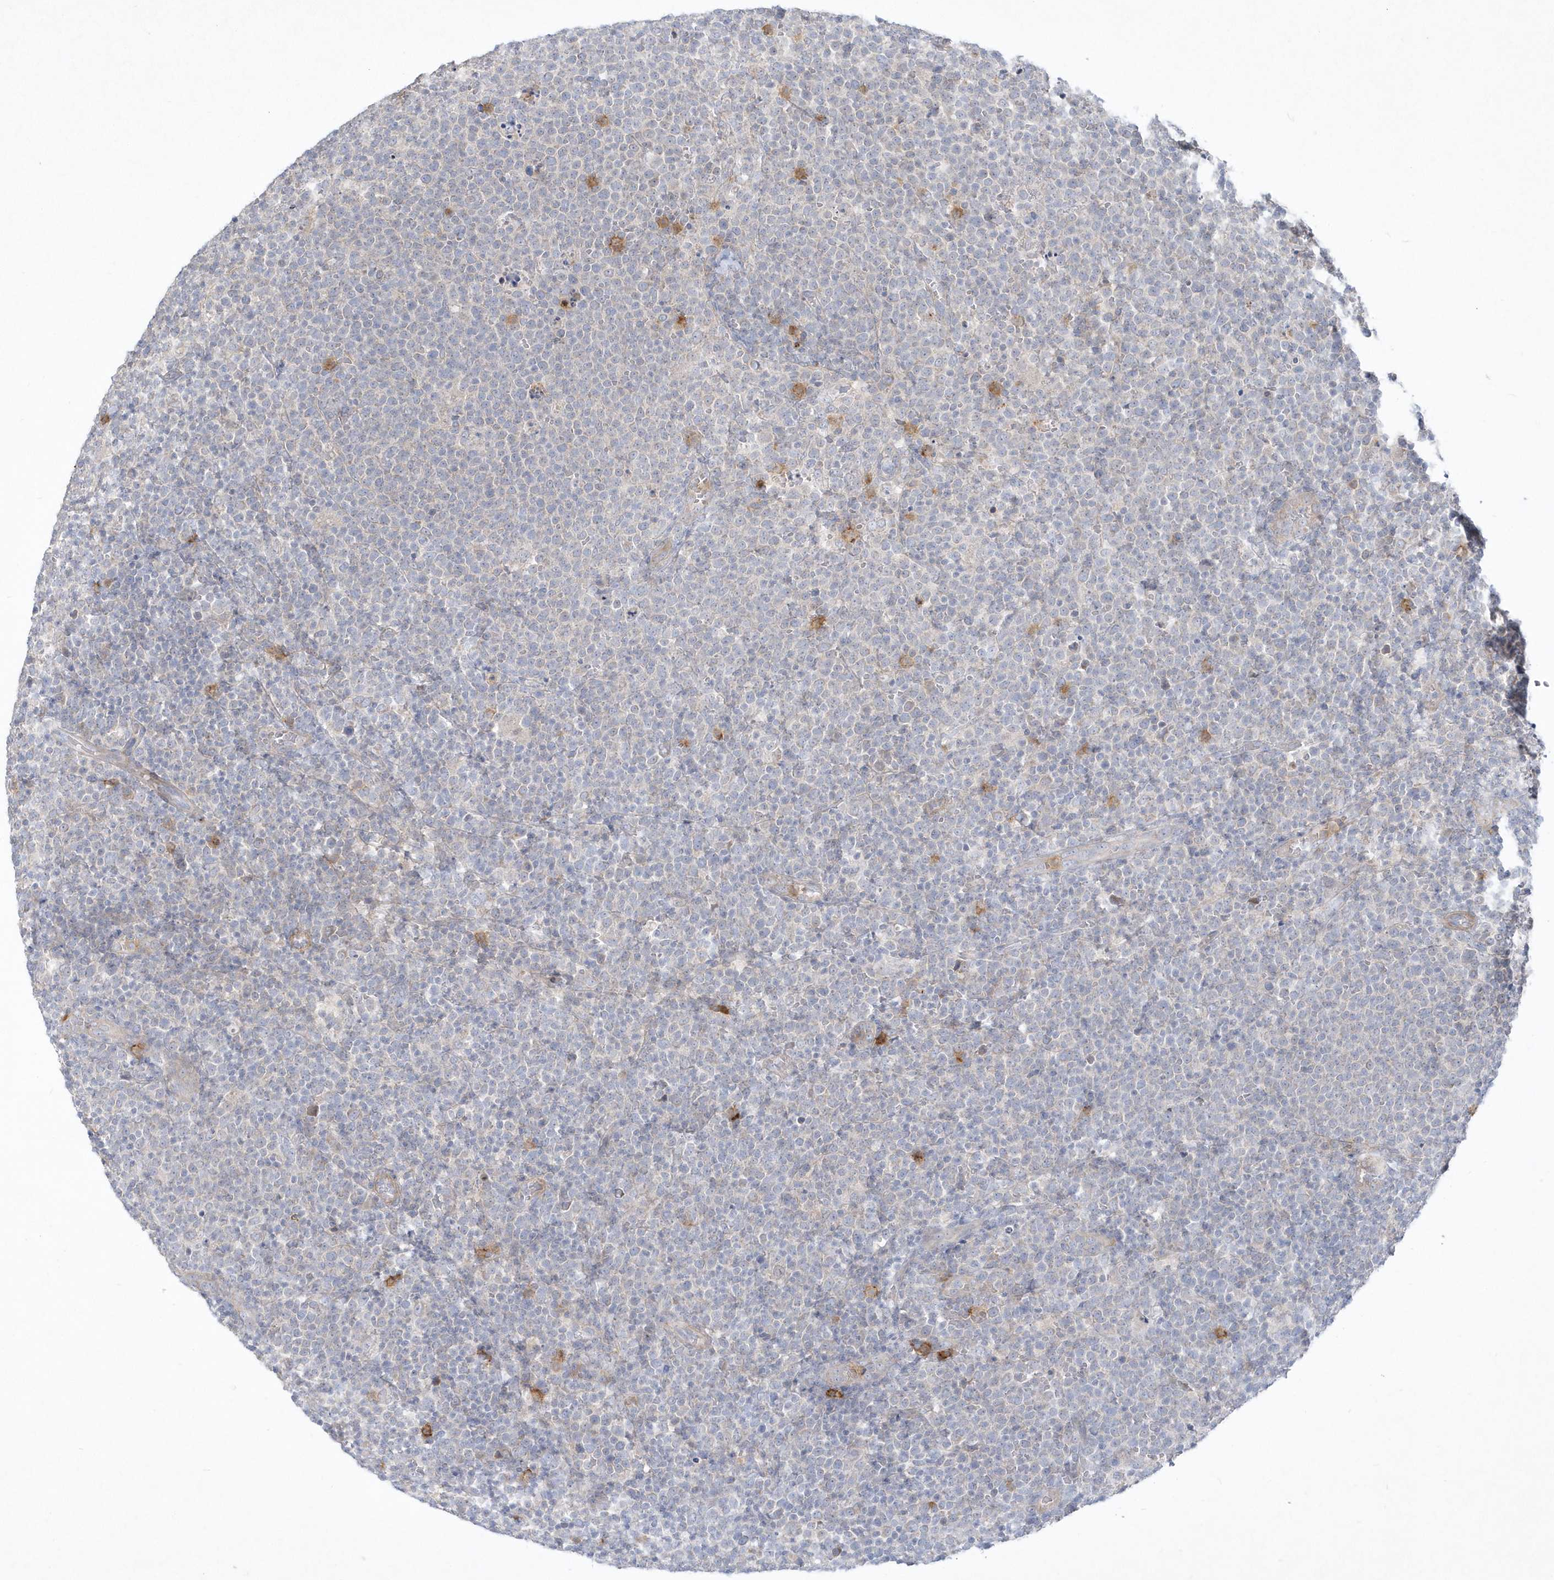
{"staining": {"intensity": "negative", "quantity": "none", "location": "none"}, "tissue": "lymphoma", "cell_type": "Tumor cells", "image_type": "cancer", "snomed": [{"axis": "morphology", "description": "Malignant lymphoma, non-Hodgkin's type, High grade"}, {"axis": "topography", "description": "Lymph node"}], "caption": "DAB immunohistochemical staining of human high-grade malignant lymphoma, non-Hodgkin's type displays no significant staining in tumor cells.", "gene": "LARS1", "patient": {"sex": "male", "age": 61}}